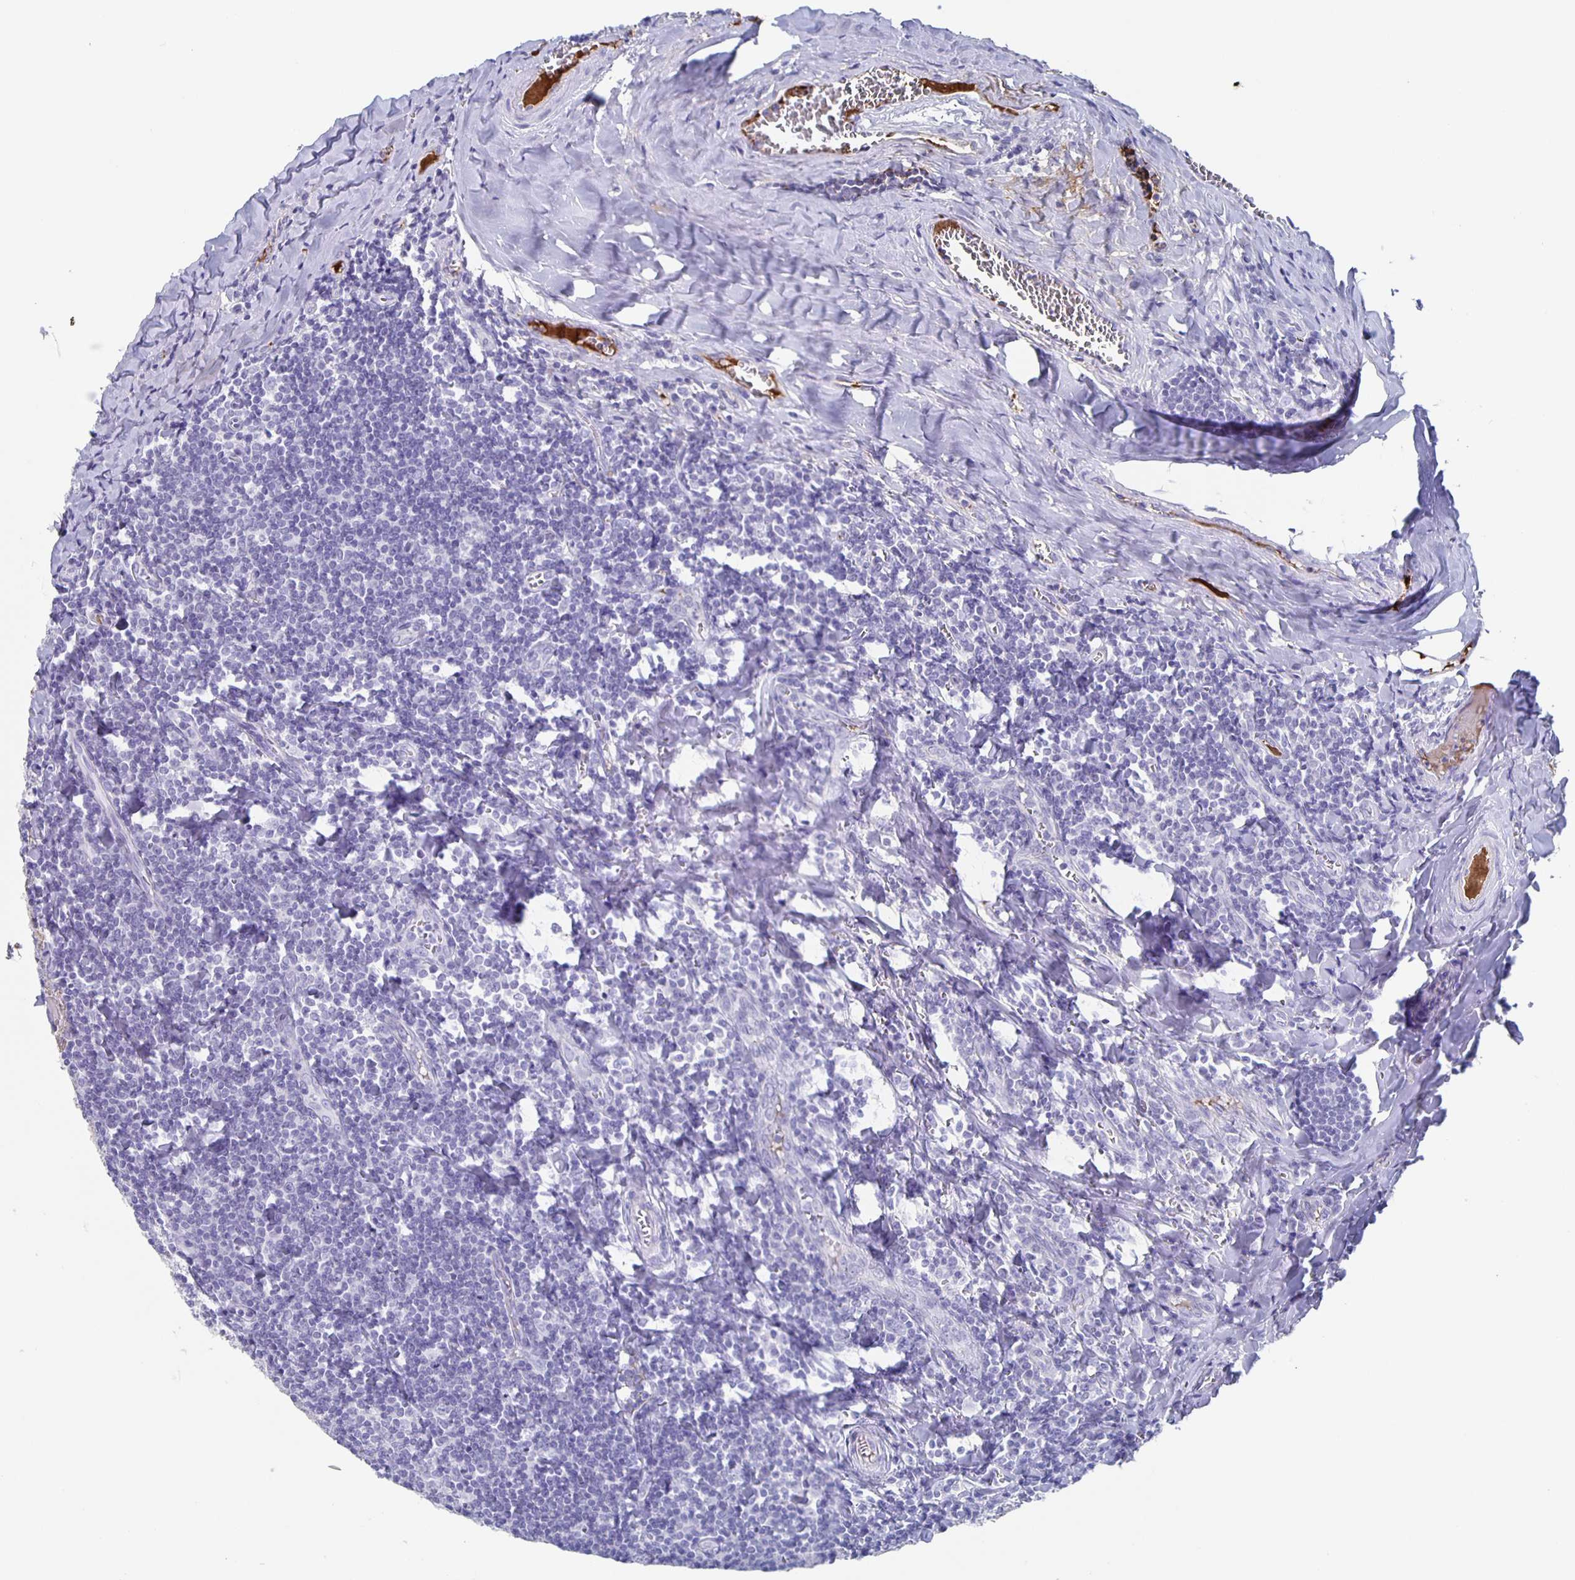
{"staining": {"intensity": "negative", "quantity": "none", "location": "none"}, "tissue": "tonsil", "cell_type": "Germinal center cells", "image_type": "normal", "snomed": [{"axis": "morphology", "description": "Normal tissue, NOS"}, {"axis": "morphology", "description": "Inflammation, NOS"}, {"axis": "topography", "description": "Tonsil"}], "caption": "Immunohistochemistry histopathology image of unremarkable tonsil stained for a protein (brown), which displays no staining in germinal center cells.", "gene": "FGA", "patient": {"sex": "female", "age": 31}}